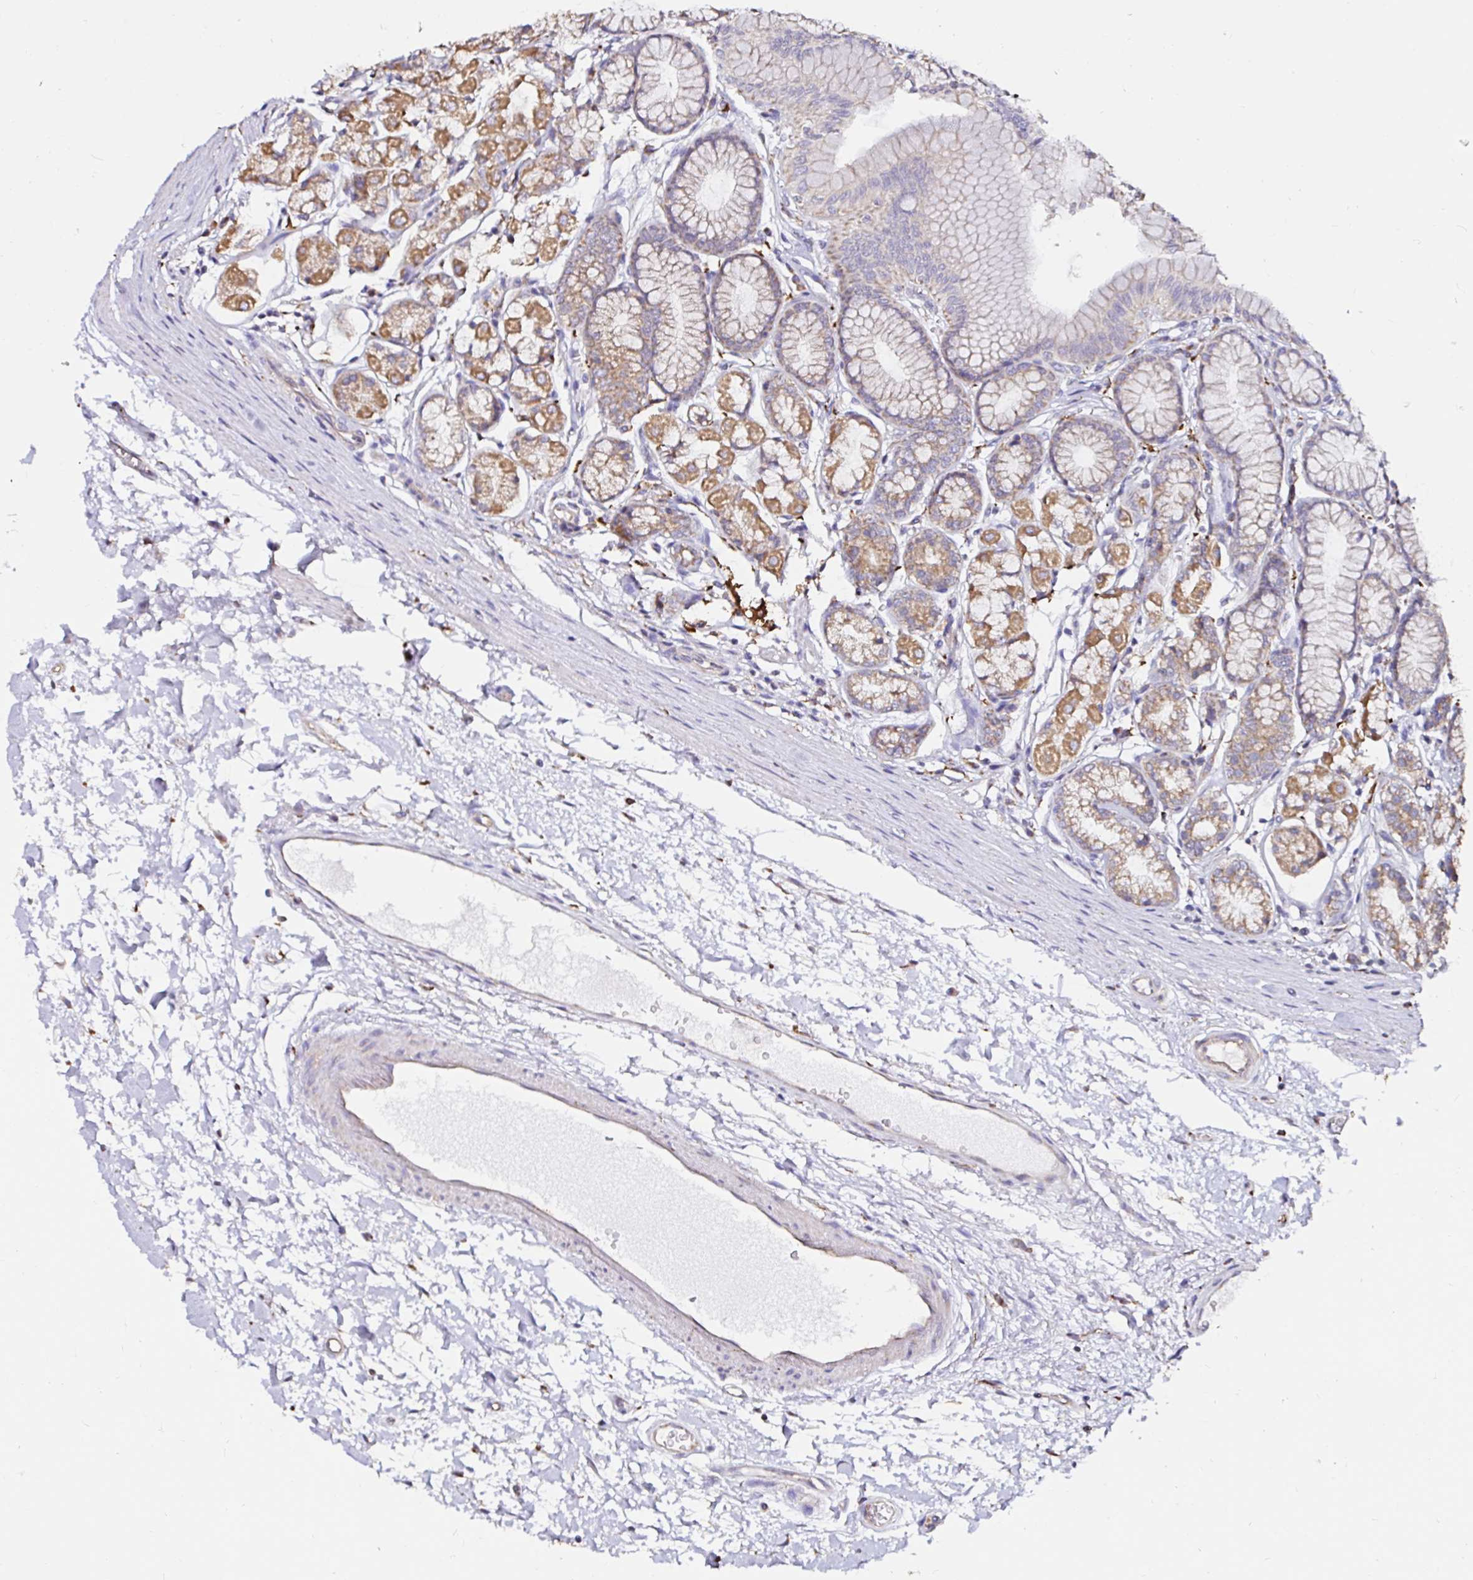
{"staining": {"intensity": "moderate", "quantity": ">75%", "location": "cytoplasmic/membranous"}, "tissue": "stomach", "cell_type": "Glandular cells", "image_type": "normal", "snomed": [{"axis": "morphology", "description": "Normal tissue, NOS"}, {"axis": "topography", "description": "Stomach"}, {"axis": "topography", "description": "Stomach, lower"}], "caption": "Stomach stained with immunohistochemistry (IHC) displays moderate cytoplasmic/membranous expression in approximately >75% of glandular cells.", "gene": "MSR1", "patient": {"sex": "male", "age": 76}}